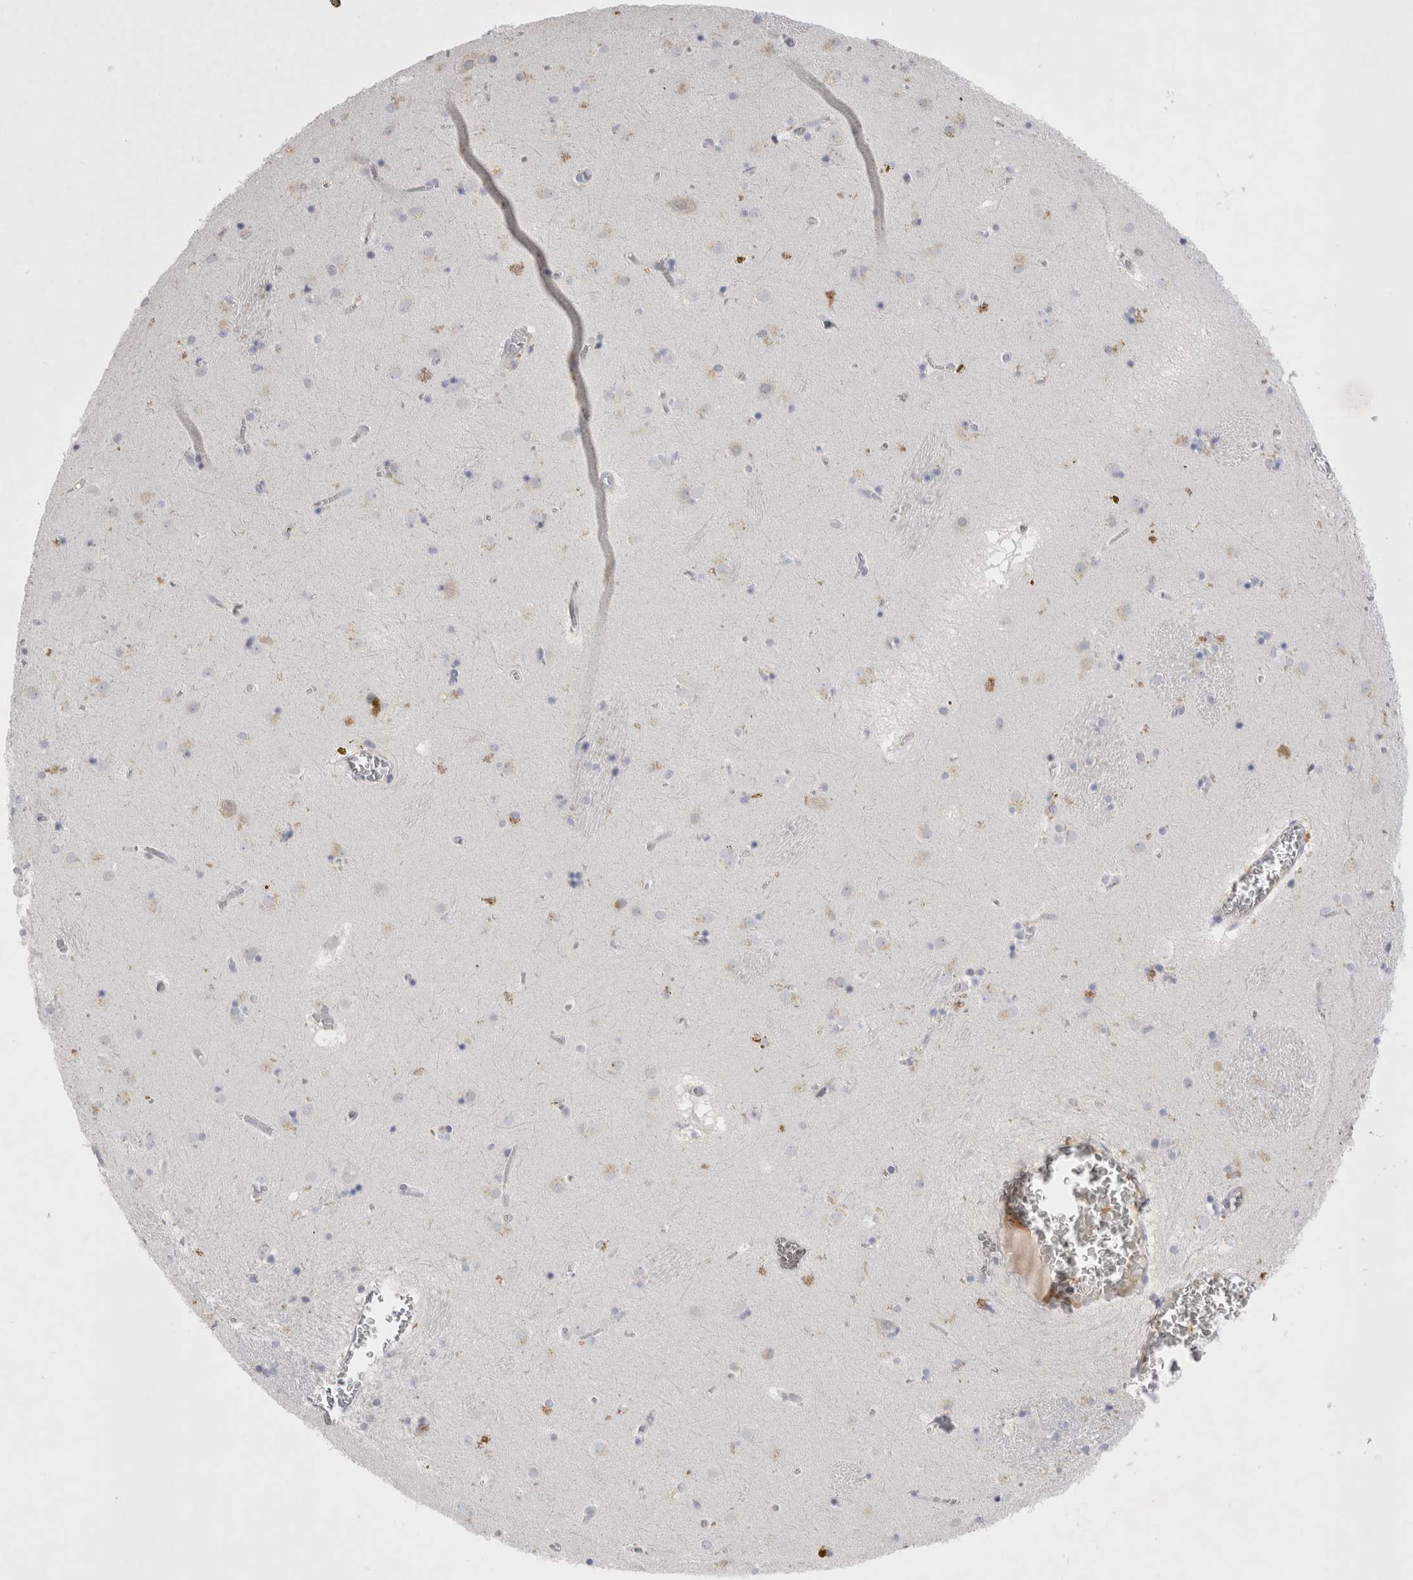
{"staining": {"intensity": "negative", "quantity": "none", "location": "none"}, "tissue": "caudate", "cell_type": "Glial cells", "image_type": "normal", "snomed": [{"axis": "morphology", "description": "Normal tissue, NOS"}, {"axis": "topography", "description": "Lateral ventricle wall"}], "caption": "Photomicrograph shows no protein staining in glial cells of normal caudate. (DAB immunohistochemistry (IHC), high magnification).", "gene": "GAA", "patient": {"sex": "male", "age": 70}}